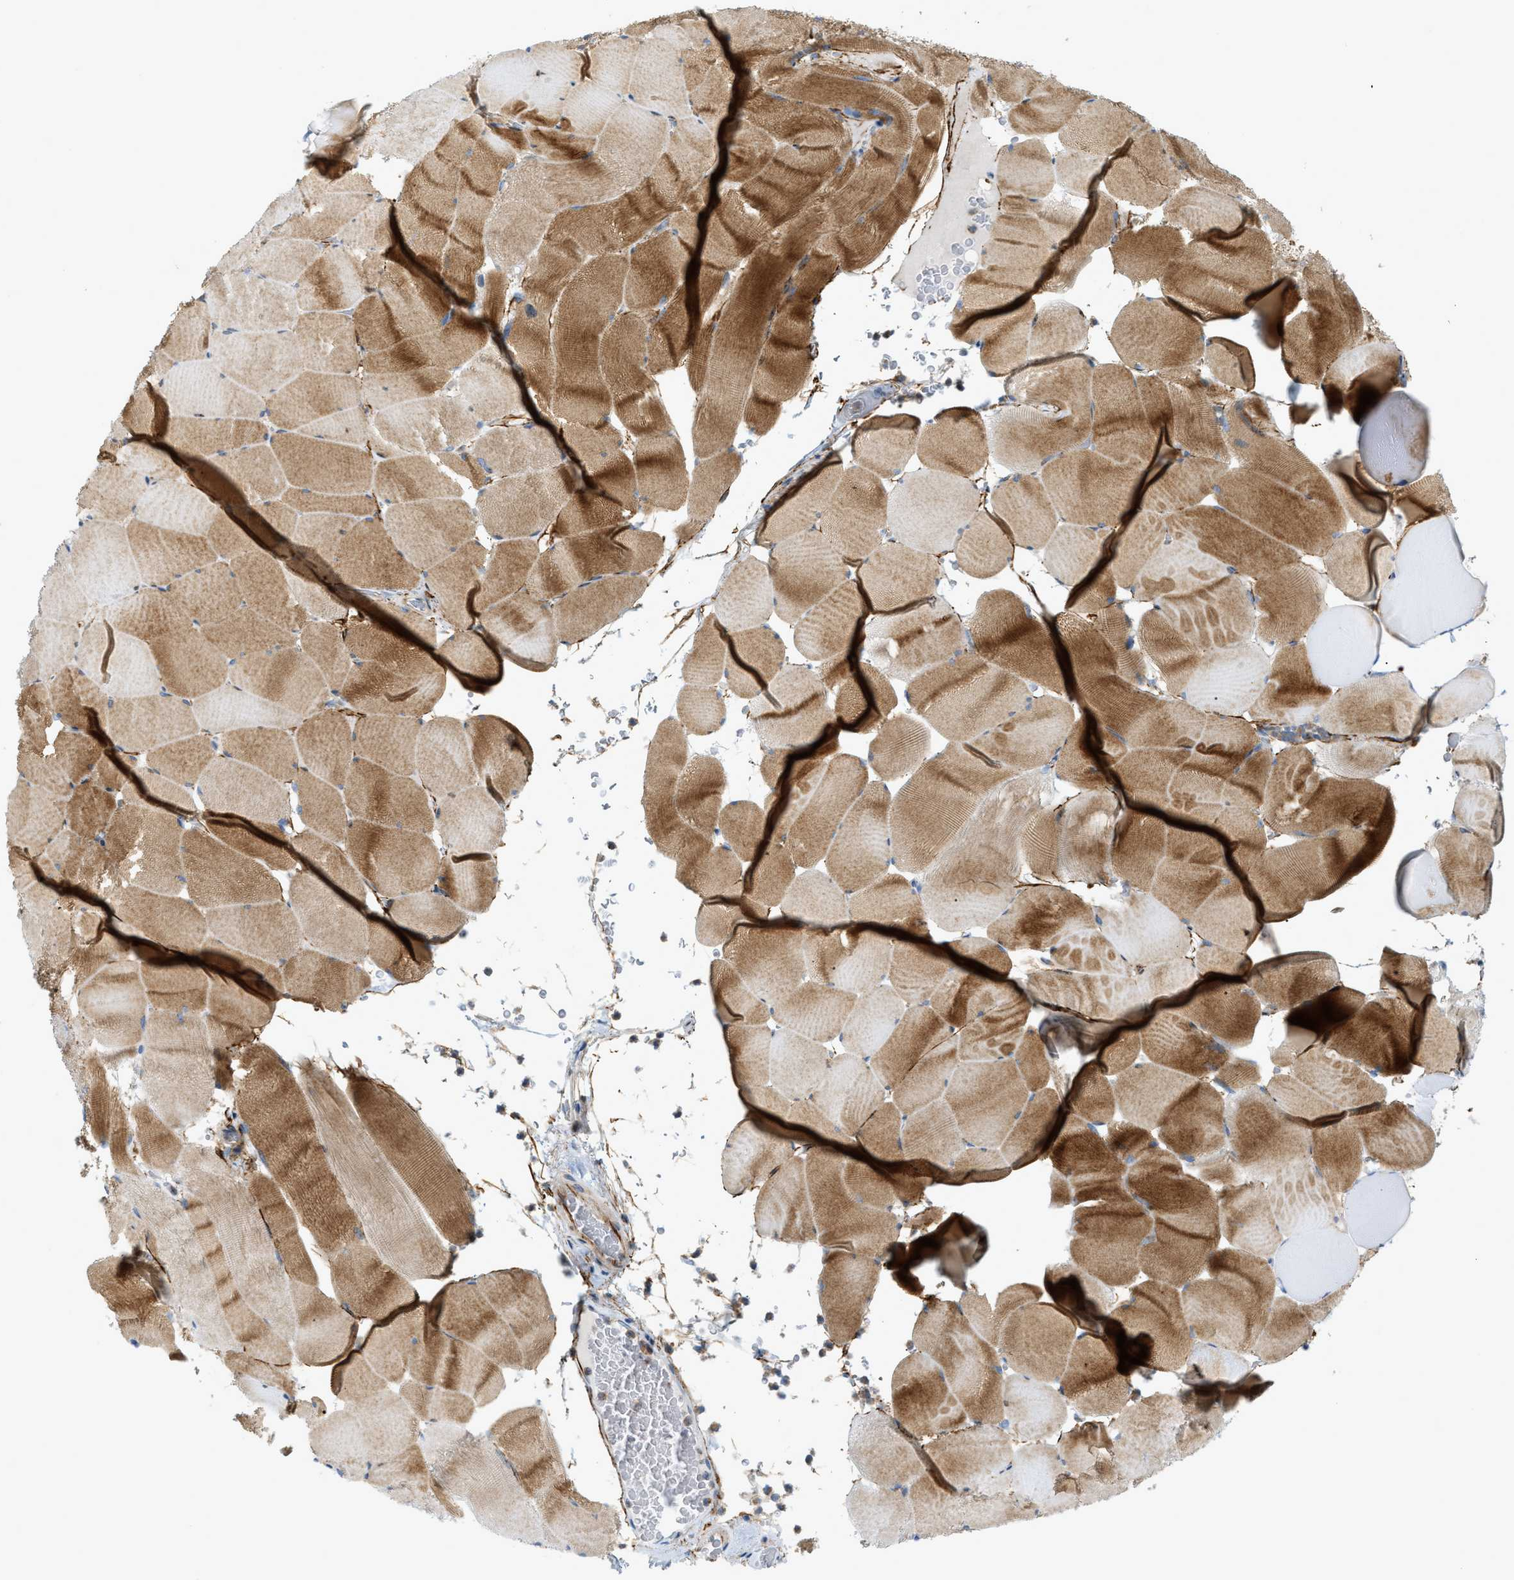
{"staining": {"intensity": "moderate", "quantity": ">75%", "location": "cytoplasmic/membranous"}, "tissue": "skeletal muscle", "cell_type": "Myocytes", "image_type": "normal", "snomed": [{"axis": "morphology", "description": "Normal tissue, NOS"}, {"axis": "topography", "description": "Skeletal muscle"}], "caption": "Unremarkable skeletal muscle exhibits moderate cytoplasmic/membranous staining in about >75% of myocytes Immunohistochemistry (ihc) stains the protein in brown and the nuclei are stained blue..", "gene": "LMBRD1", "patient": {"sex": "male", "age": 62}}